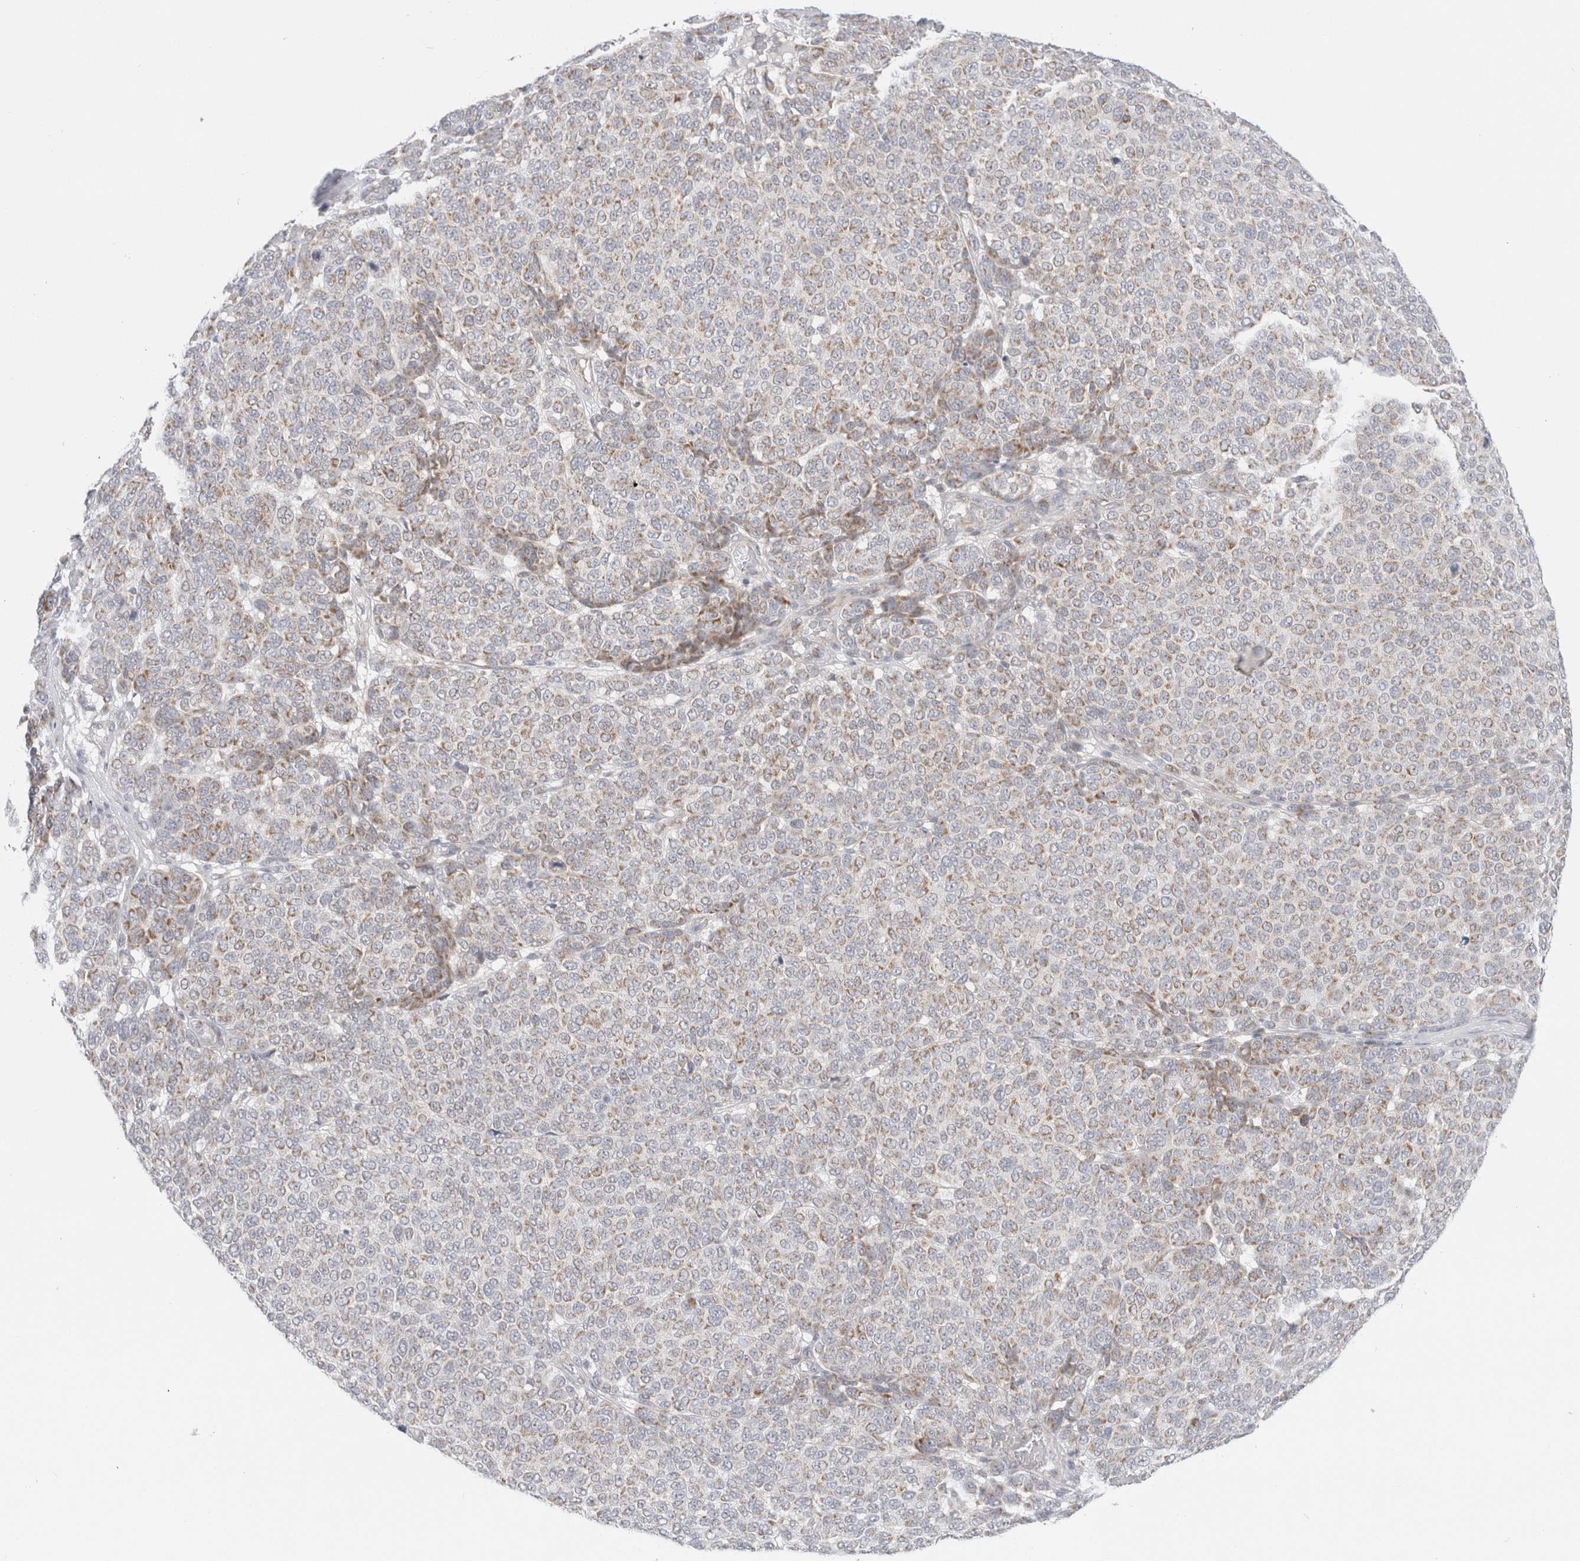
{"staining": {"intensity": "moderate", "quantity": "25%-75%", "location": "cytoplasmic/membranous"}, "tissue": "melanoma", "cell_type": "Tumor cells", "image_type": "cancer", "snomed": [{"axis": "morphology", "description": "Malignant melanoma, NOS"}, {"axis": "topography", "description": "Skin"}], "caption": "About 25%-75% of tumor cells in human malignant melanoma exhibit moderate cytoplasmic/membranous protein positivity as visualized by brown immunohistochemical staining.", "gene": "FAHD1", "patient": {"sex": "male", "age": 59}}